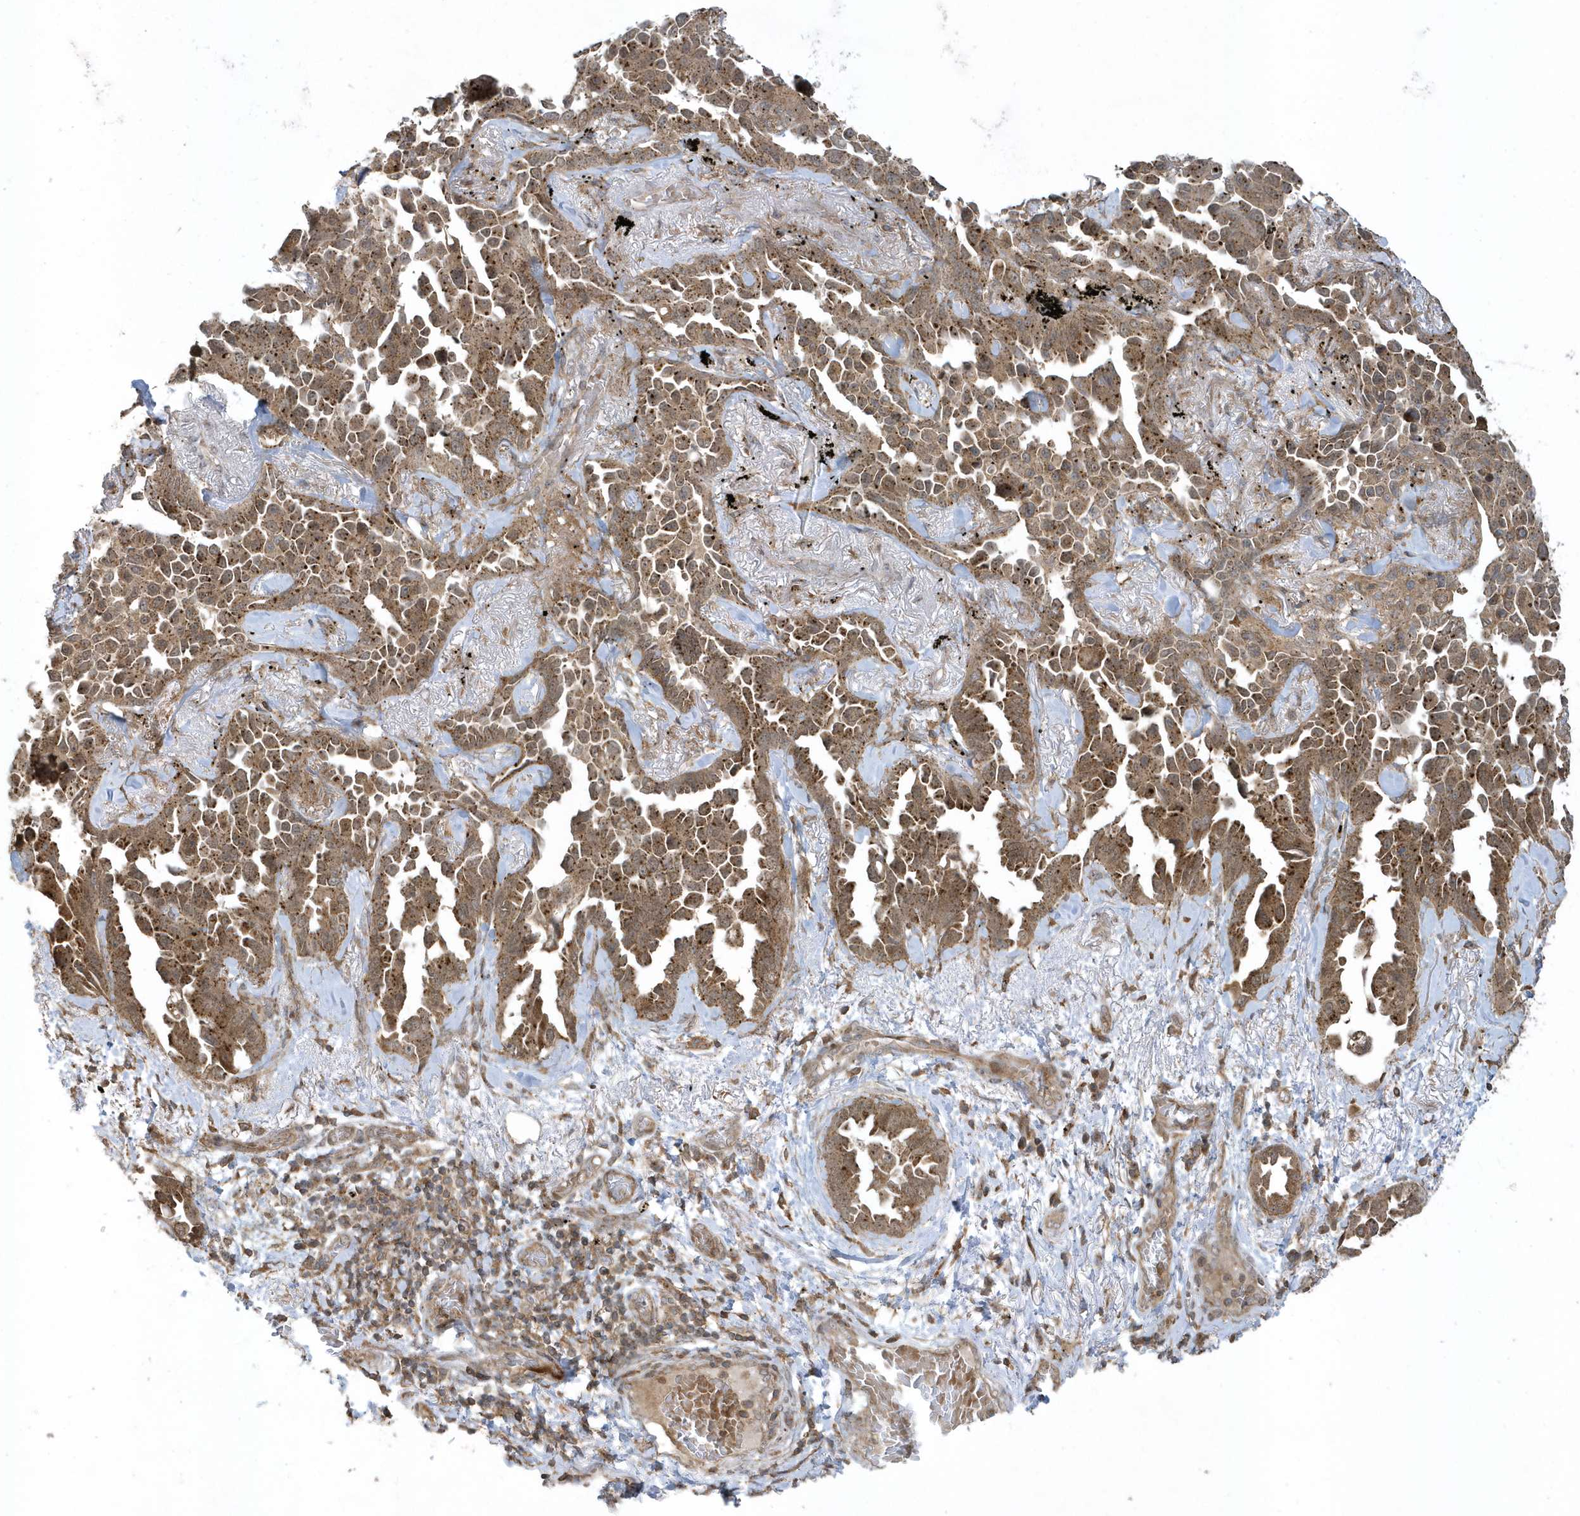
{"staining": {"intensity": "moderate", "quantity": ">75%", "location": "cytoplasmic/membranous"}, "tissue": "lung cancer", "cell_type": "Tumor cells", "image_type": "cancer", "snomed": [{"axis": "morphology", "description": "Adenocarcinoma, NOS"}, {"axis": "topography", "description": "Lung"}], "caption": "Lung cancer (adenocarcinoma) stained for a protein (brown) shows moderate cytoplasmic/membranous positive expression in about >75% of tumor cells.", "gene": "STAMBP", "patient": {"sex": "female", "age": 67}}